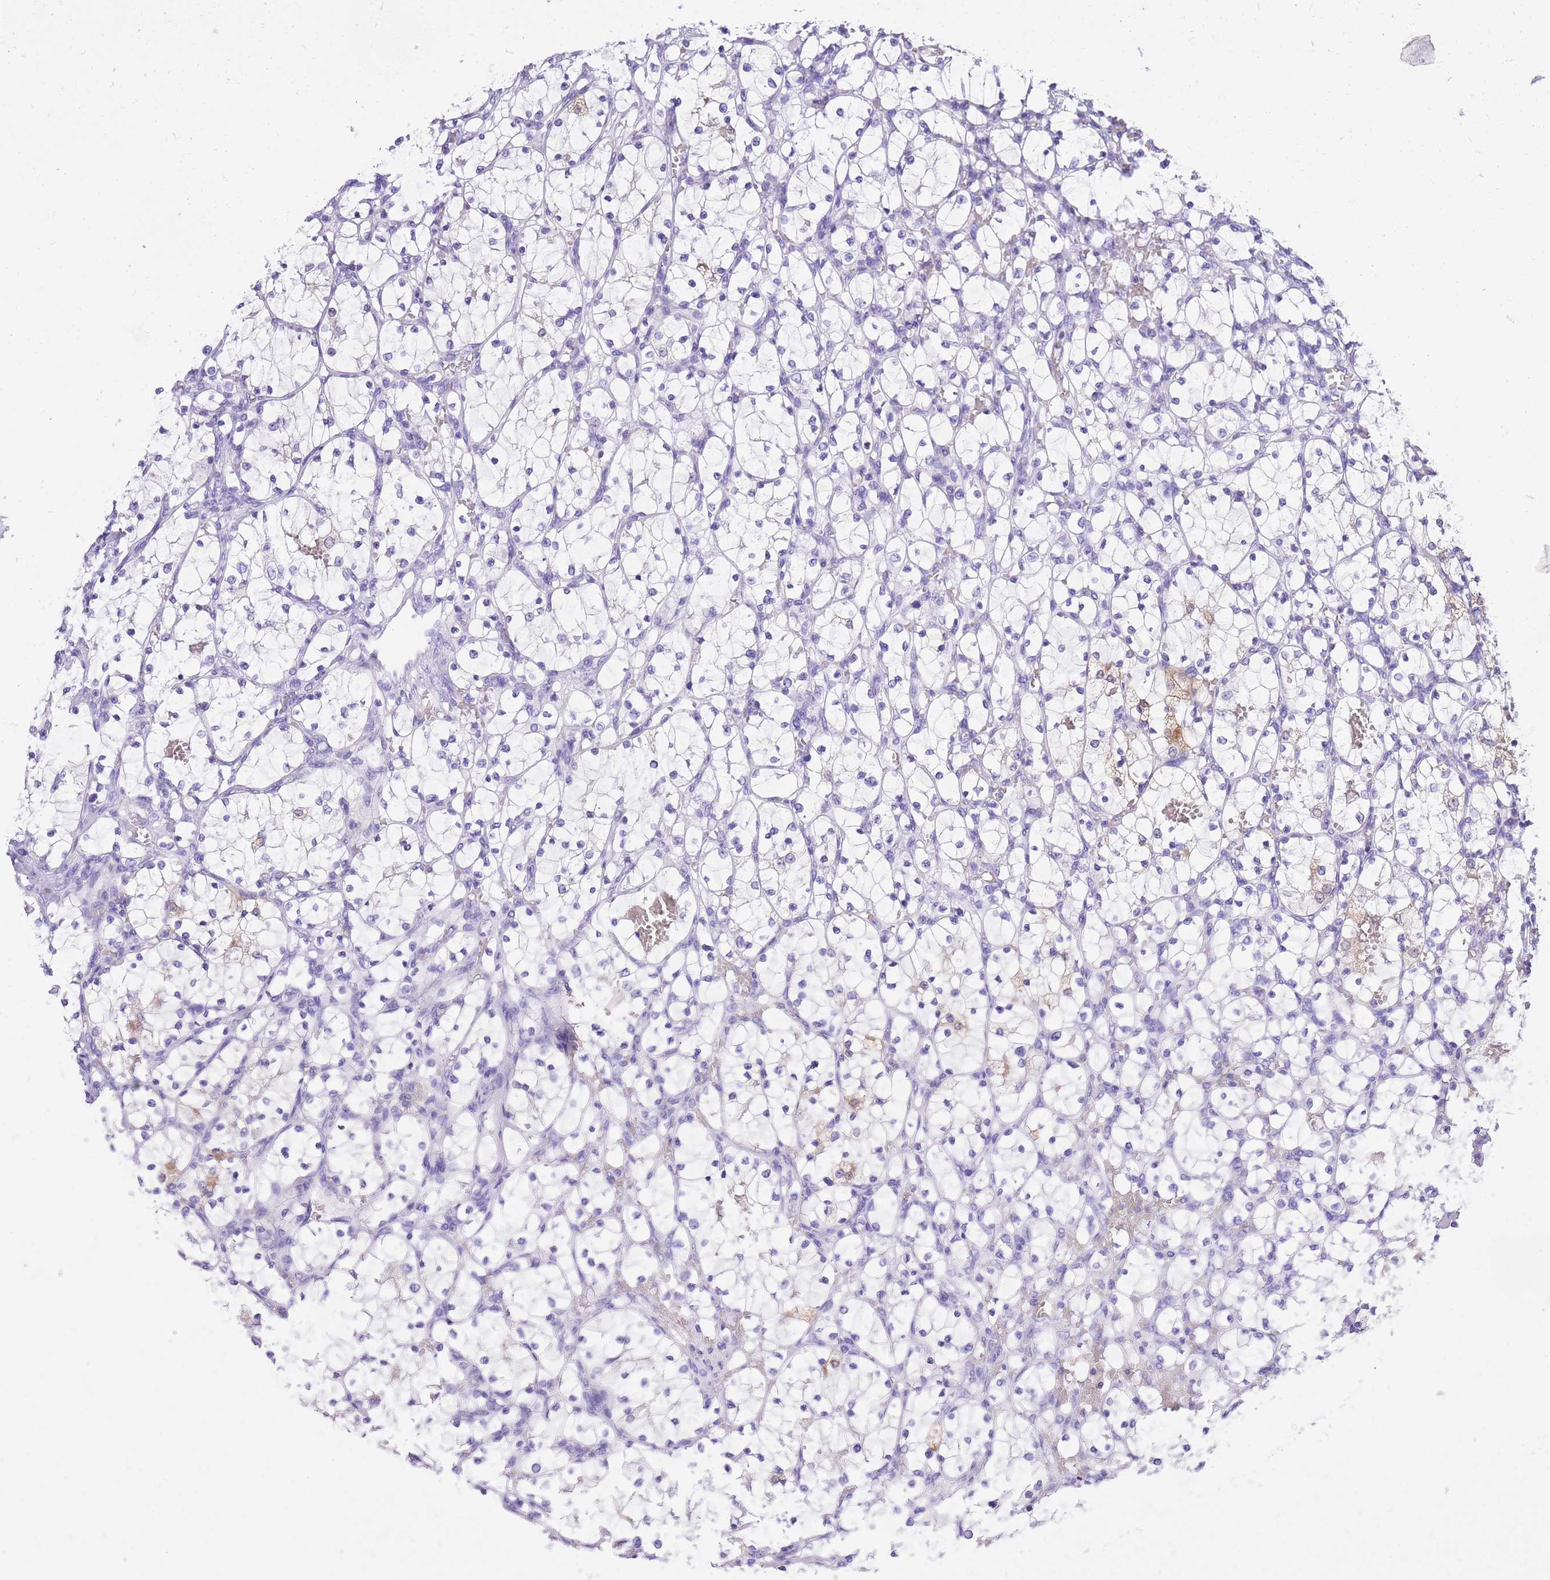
{"staining": {"intensity": "negative", "quantity": "none", "location": "none"}, "tissue": "renal cancer", "cell_type": "Tumor cells", "image_type": "cancer", "snomed": [{"axis": "morphology", "description": "Adenocarcinoma, NOS"}, {"axis": "topography", "description": "Kidney"}], "caption": "This is an IHC histopathology image of human renal adenocarcinoma. There is no staining in tumor cells.", "gene": "TMEM185B", "patient": {"sex": "female", "age": 69}}